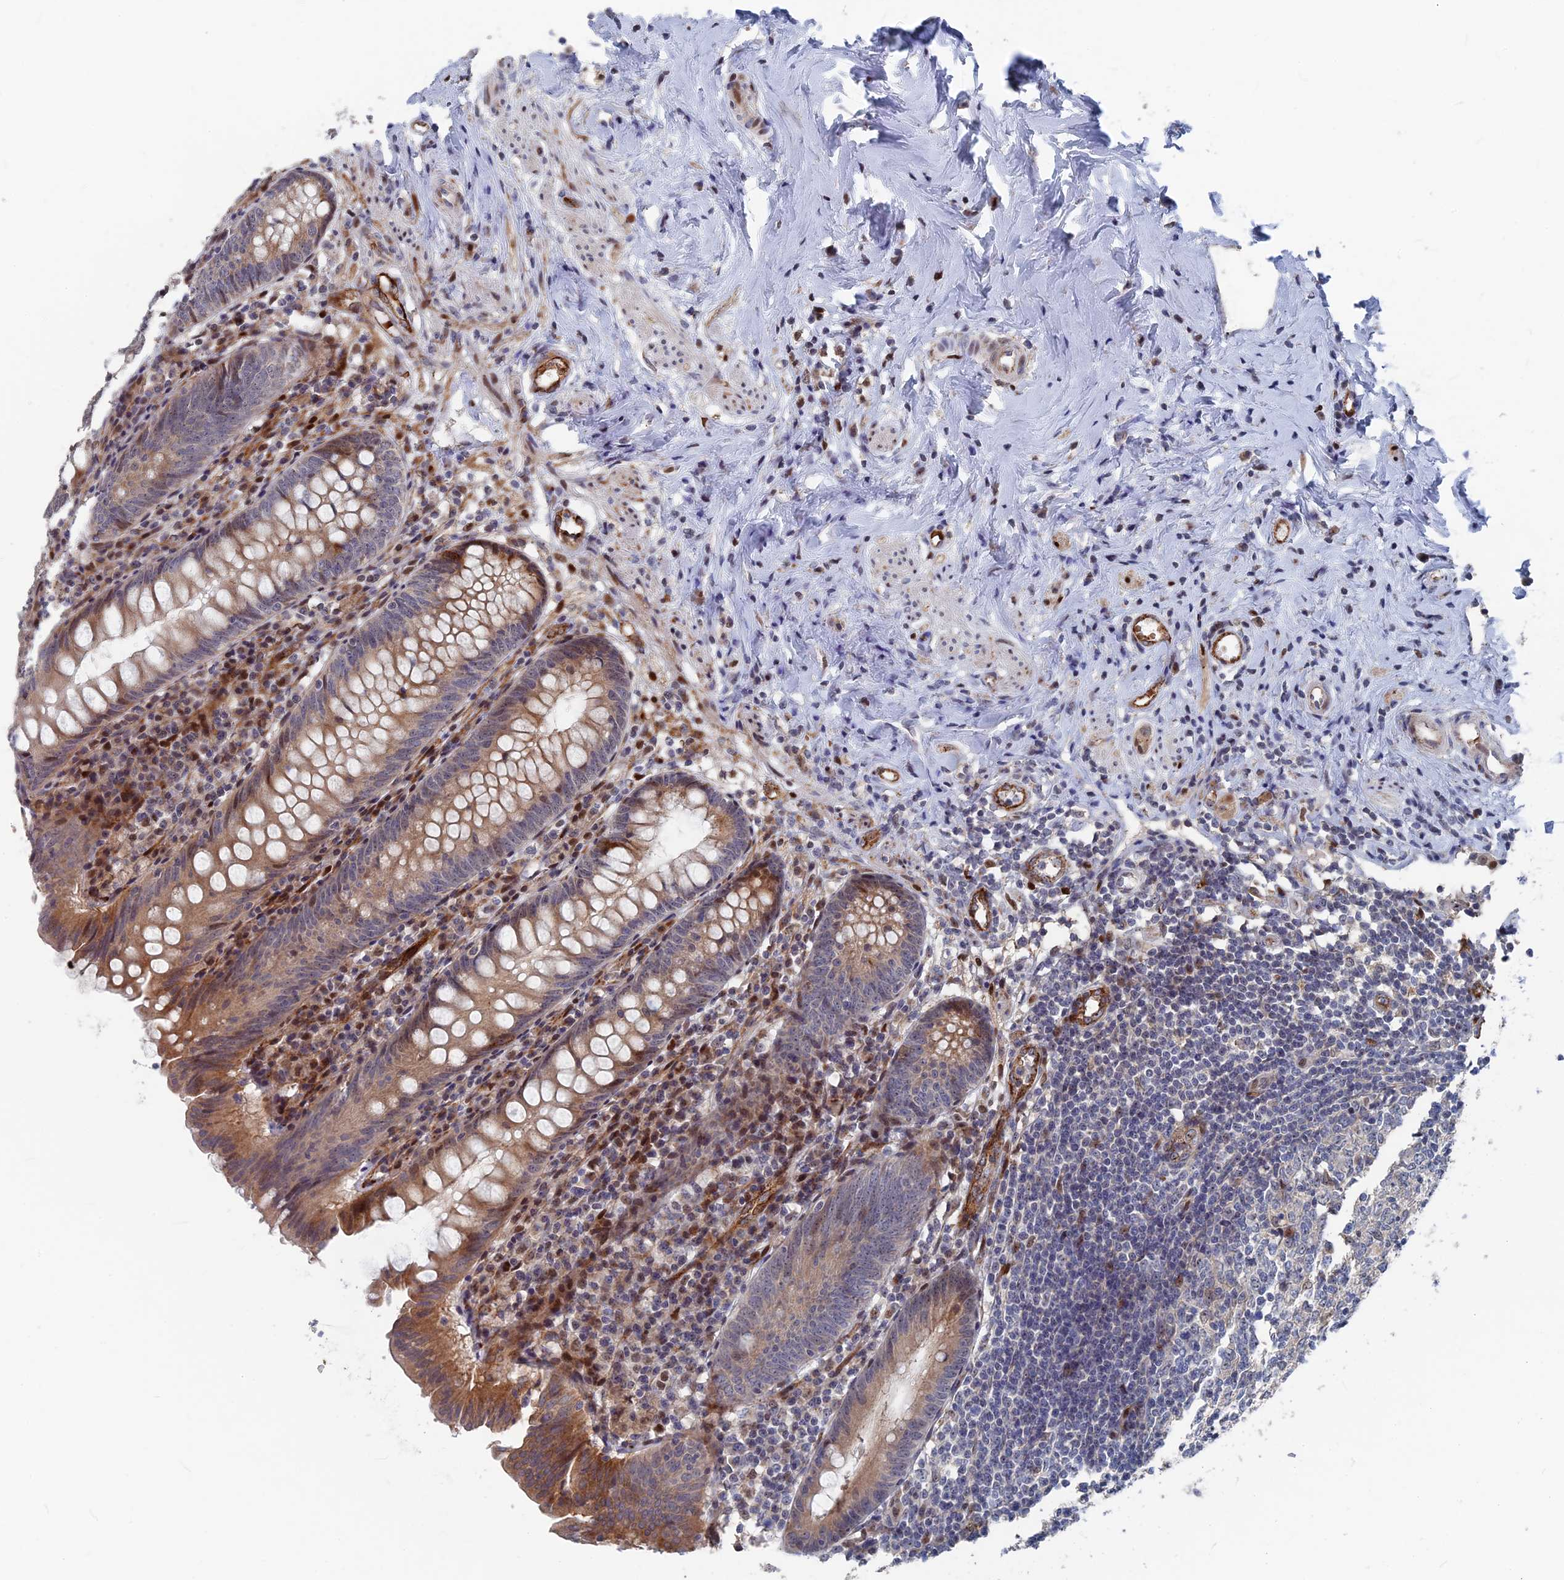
{"staining": {"intensity": "moderate", "quantity": ">75%", "location": "cytoplasmic/membranous"}, "tissue": "appendix", "cell_type": "Glandular cells", "image_type": "normal", "snomed": [{"axis": "morphology", "description": "Normal tissue, NOS"}, {"axis": "topography", "description": "Appendix"}], "caption": "High-power microscopy captured an immunohistochemistry photomicrograph of benign appendix, revealing moderate cytoplasmic/membranous expression in approximately >75% of glandular cells. (IHC, brightfield microscopy, high magnification).", "gene": "SH3D21", "patient": {"sex": "female", "age": 54}}